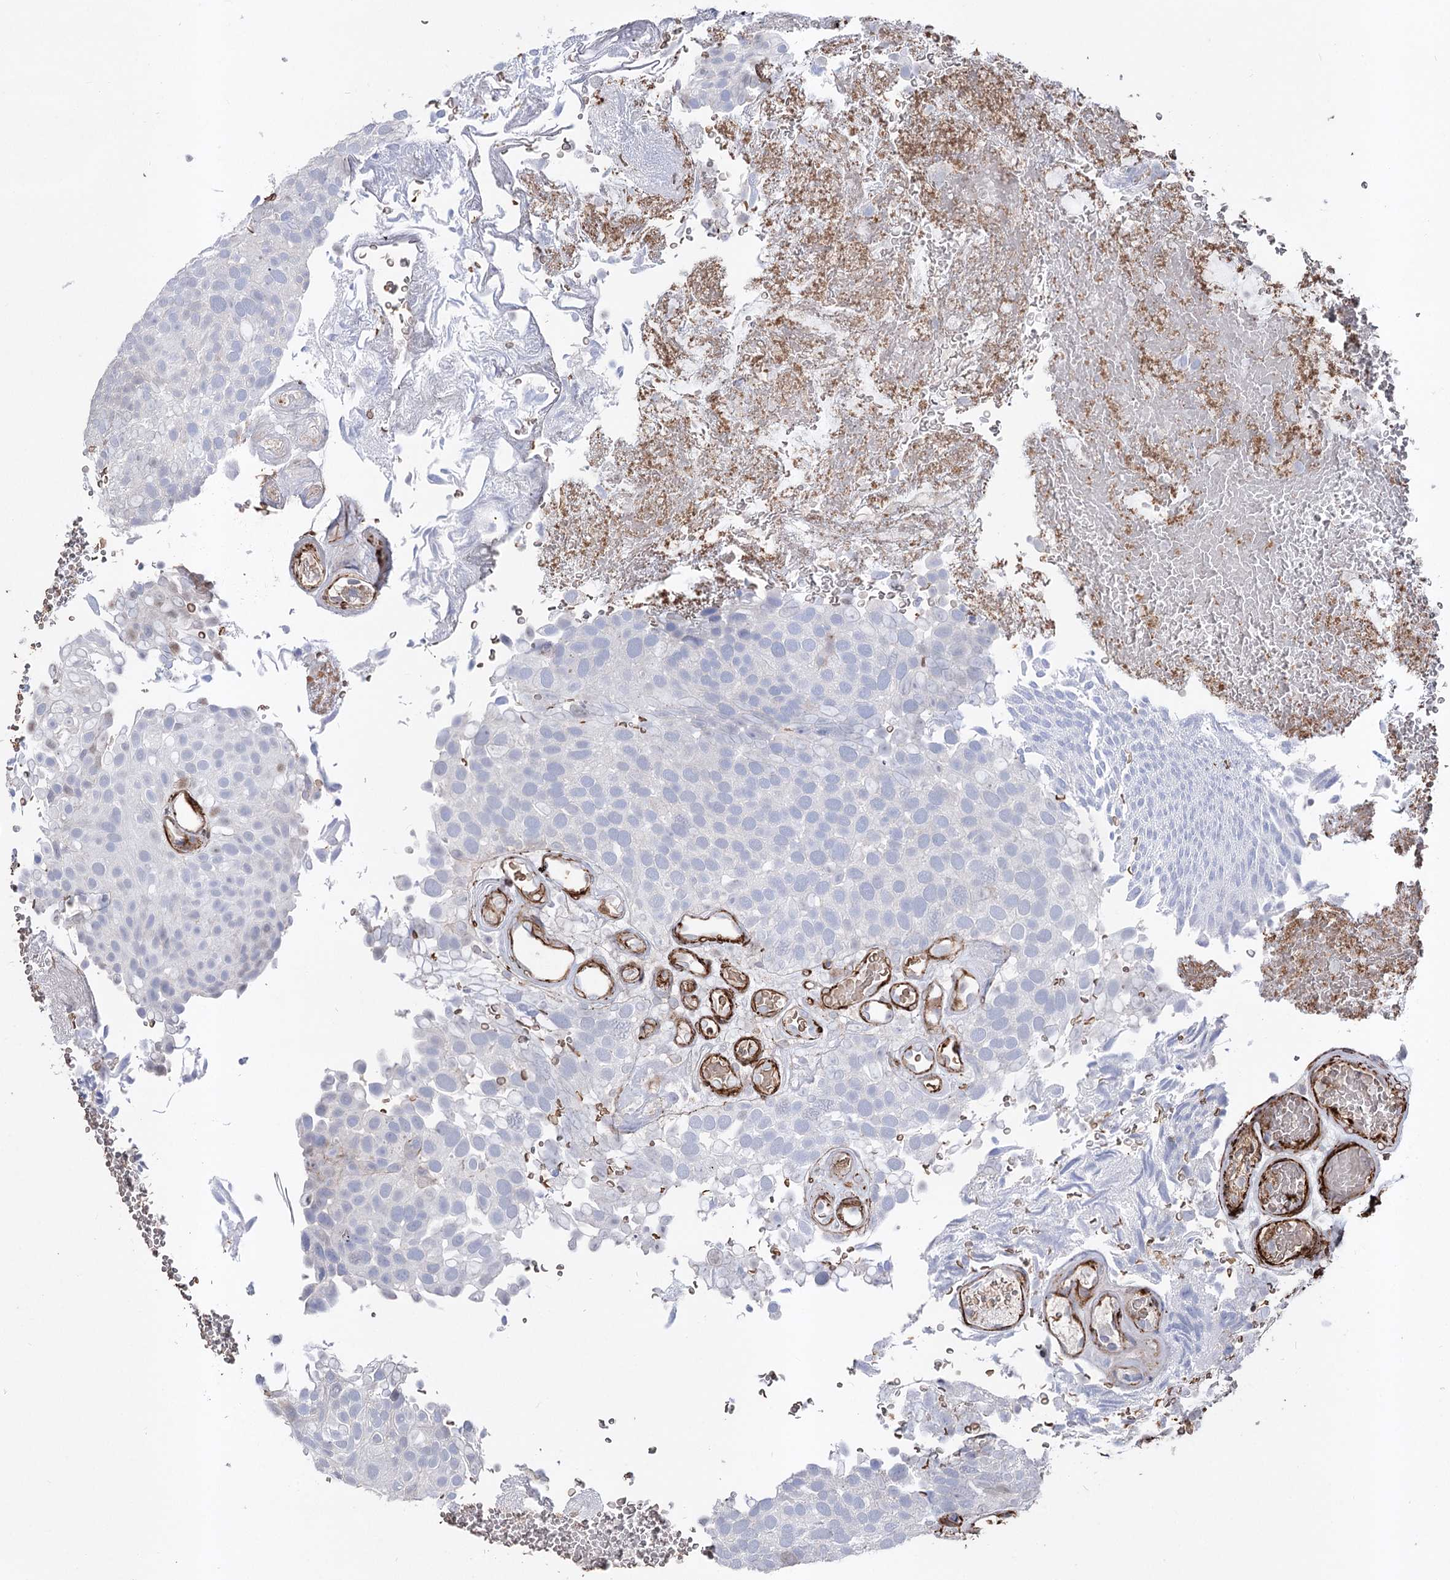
{"staining": {"intensity": "negative", "quantity": "none", "location": "none"}, "tissue": "urothelial cancer", "cell_type": "Tumor cells", "image_type": "cancer", "snomed": [{"axis": "morphology", "description": "Urothelial carcinoma, Low grade"}, {"axis": "topography", "description": "Urinary bladder"}], "caption": "The immunohistochemistry (IHC) histopathology image has no significant staining in tumor cells of low-grade urothelial carcinoma tissue.", "gene": "ARHGAP20", "patient": {"sex": "male", "age": 78}}